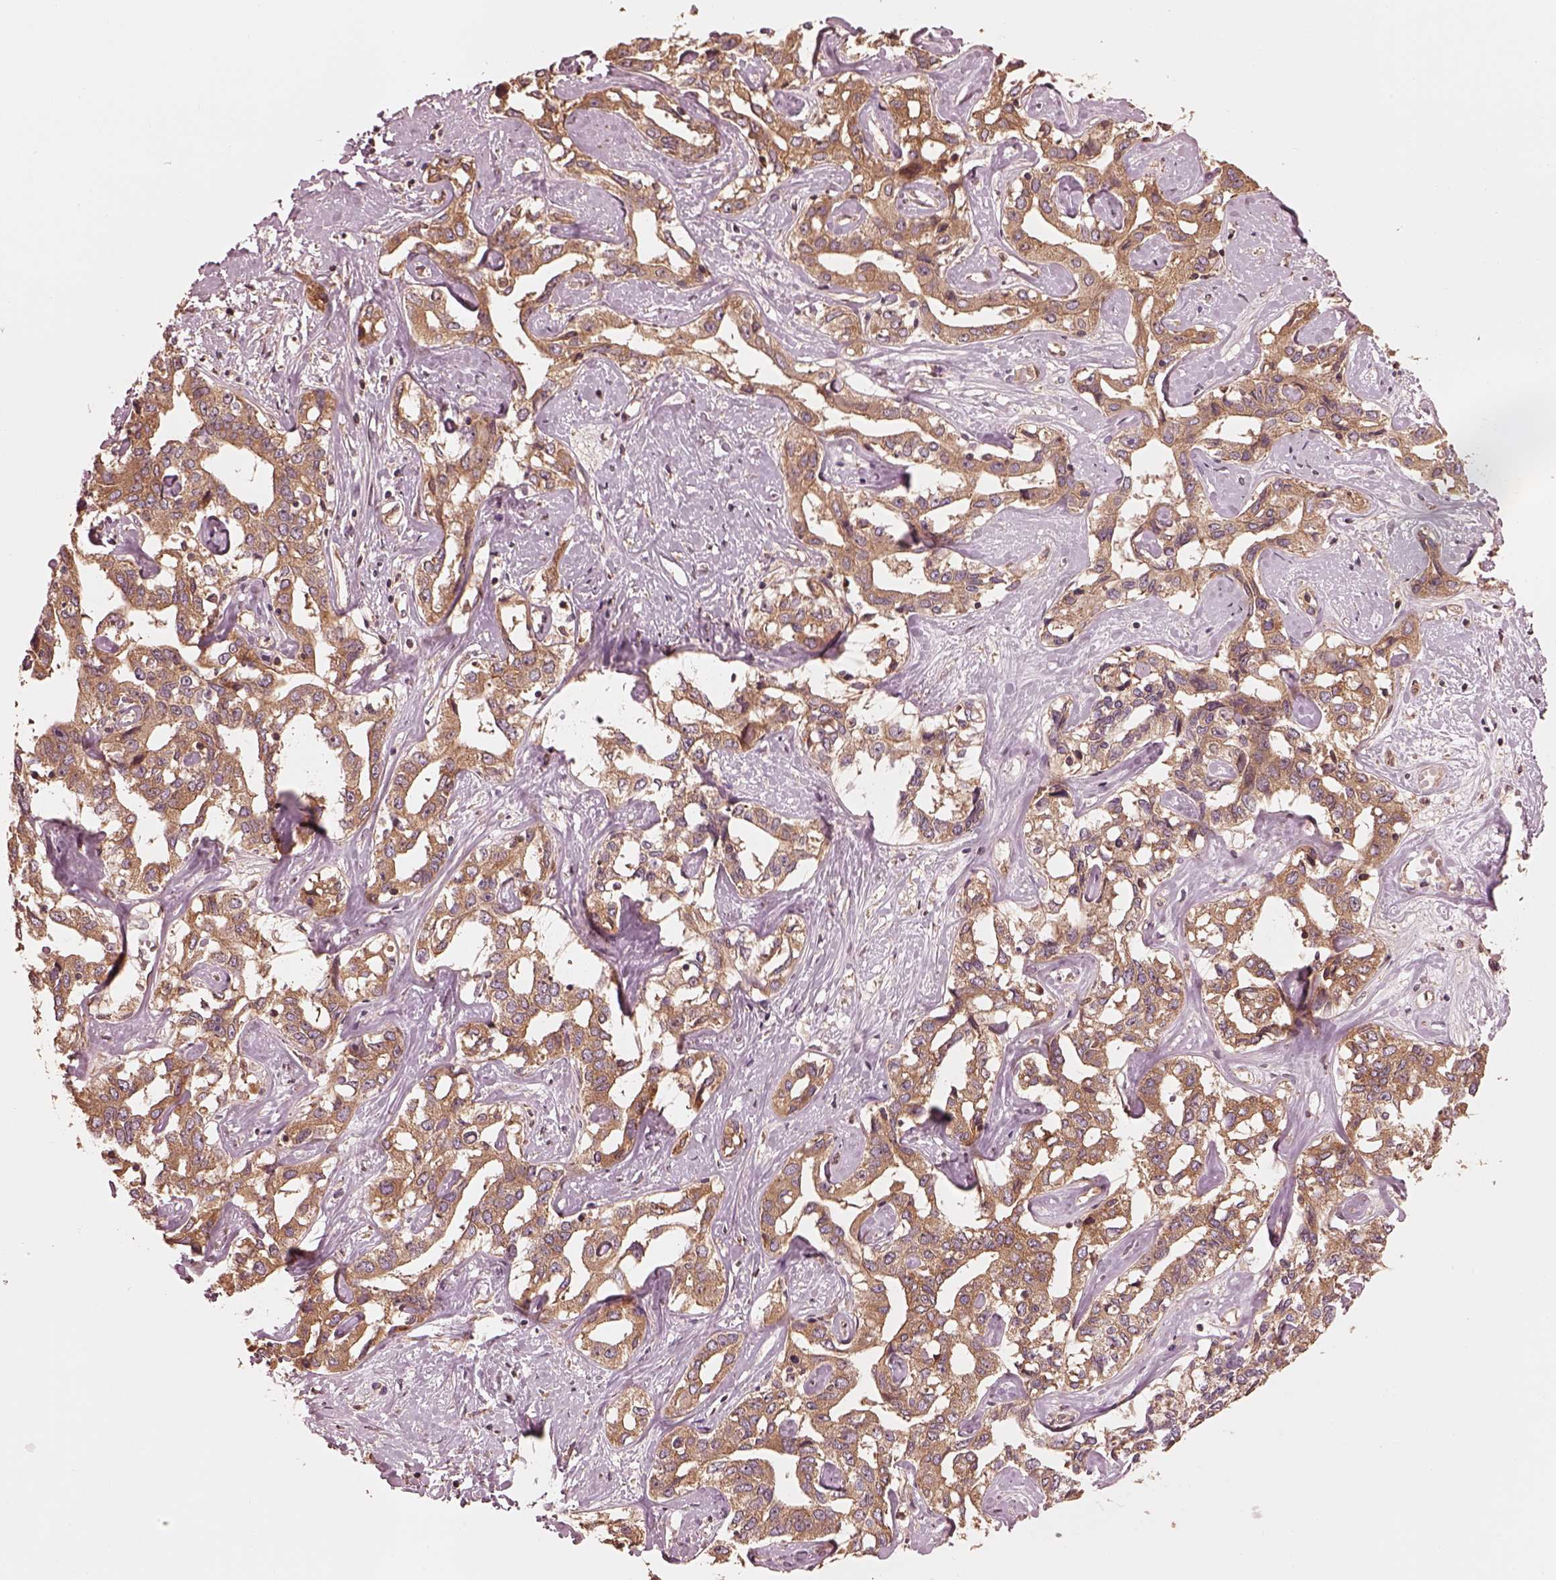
{"staining": {"intensity": "moderate", "quantity": ">75%", "location": "cytoplasmic/membranous"}, "tissue": "liver cancer", "cell_type": "Tumor cells", "image_type": "cancer", "snomed": [{"axis": "morphology", "description": "Cholangiocarcinoma"}, {"axis": "topography", "description": "Liver"}], "caption": "Liver cancer stained with a brown dye shows moderate cytoplasmic/membranous positive positivity in approximately >75% of tumor cells.", "gene": "PIK3R2", "patient": {"sex": "male", "age": 59}}